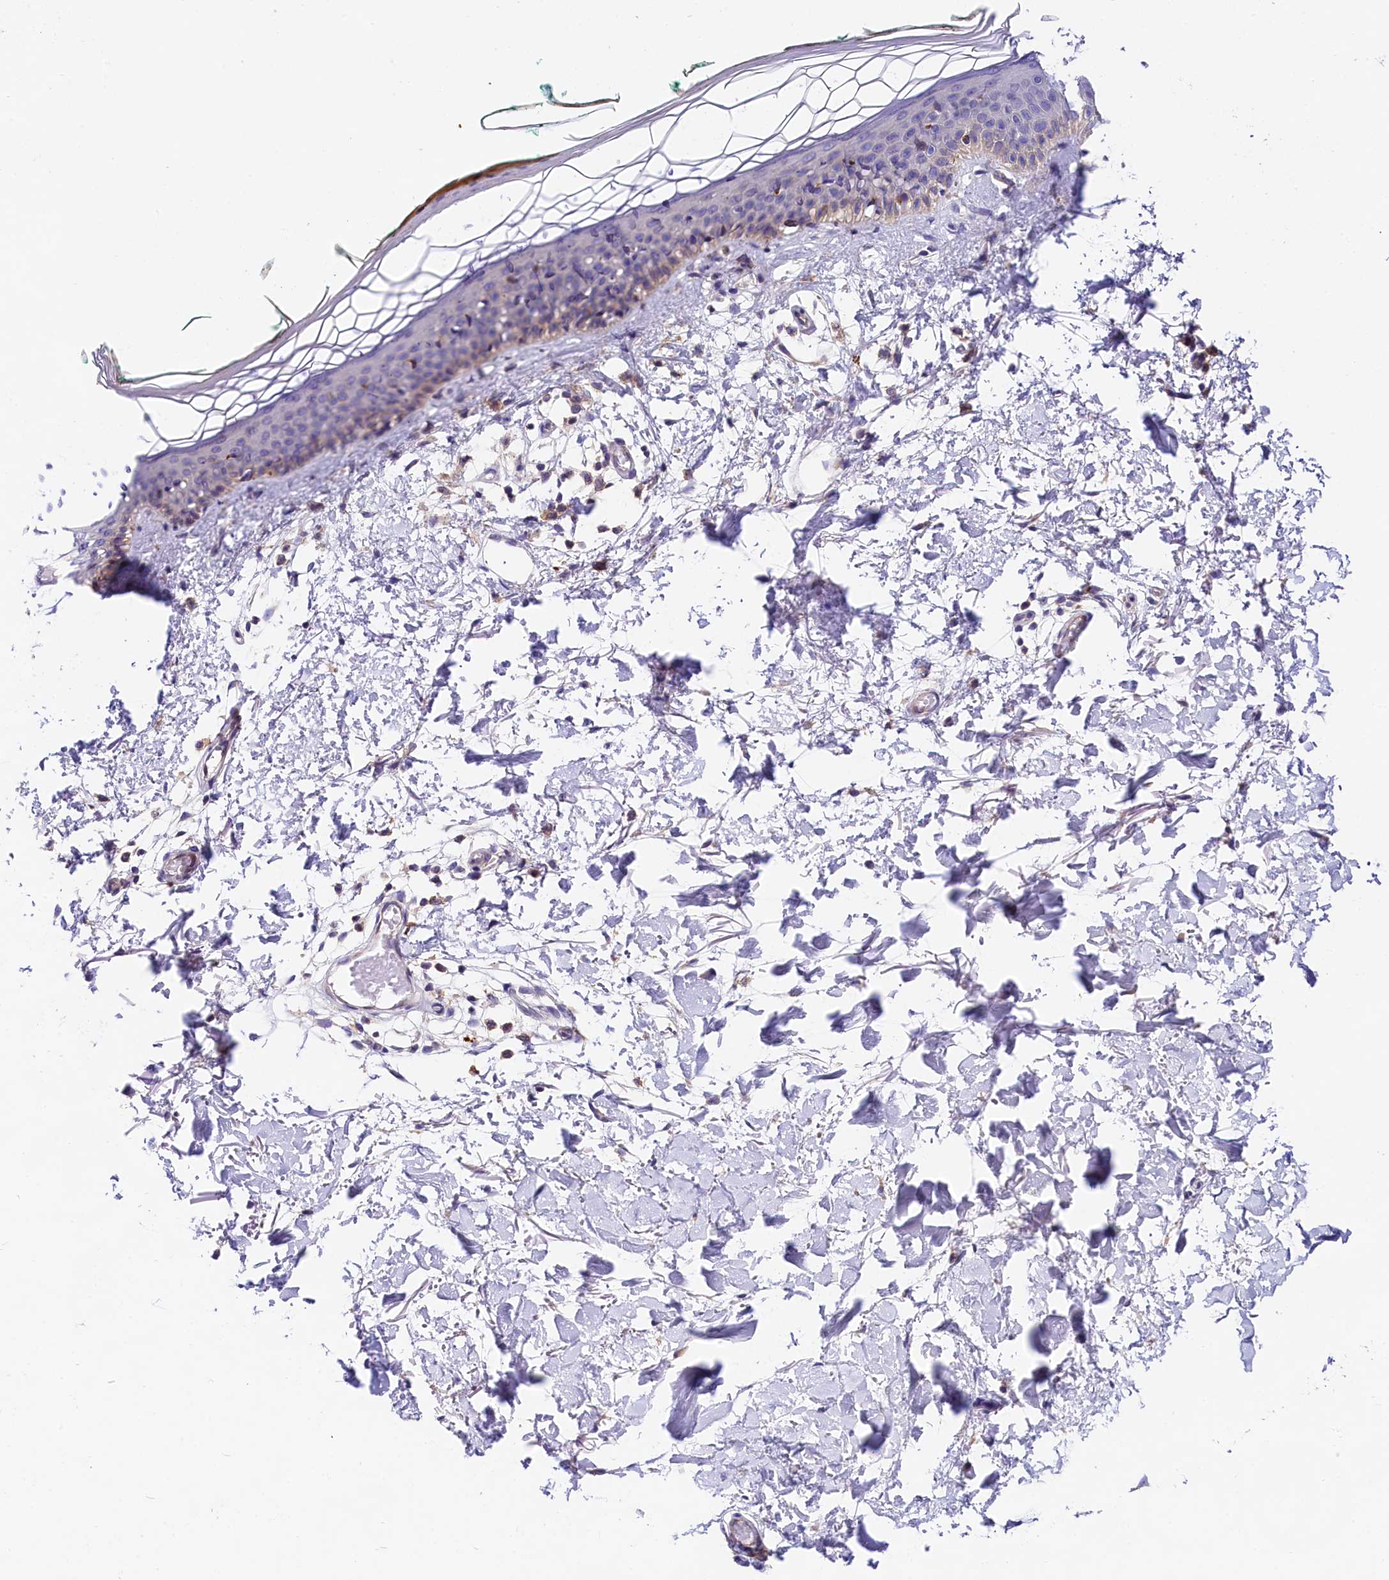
{"staining": {"intensity": "negative", "quantity": "none", "location": "none"}, "tissue": "skin", "cell_type": "Fibroblasts", "image_type": "normal", "snomed": [{"axis": "morphology", "description": "Normal tissue, NOS"}, {"axis": "topography", "description": "Skin"}], "caption": "Immunohistochemistry (IHC) of benign human skin exhibits no positivity in fibroblasts.", "gene": "OAS3", "patient": {"sex": "male", "age": 62}}